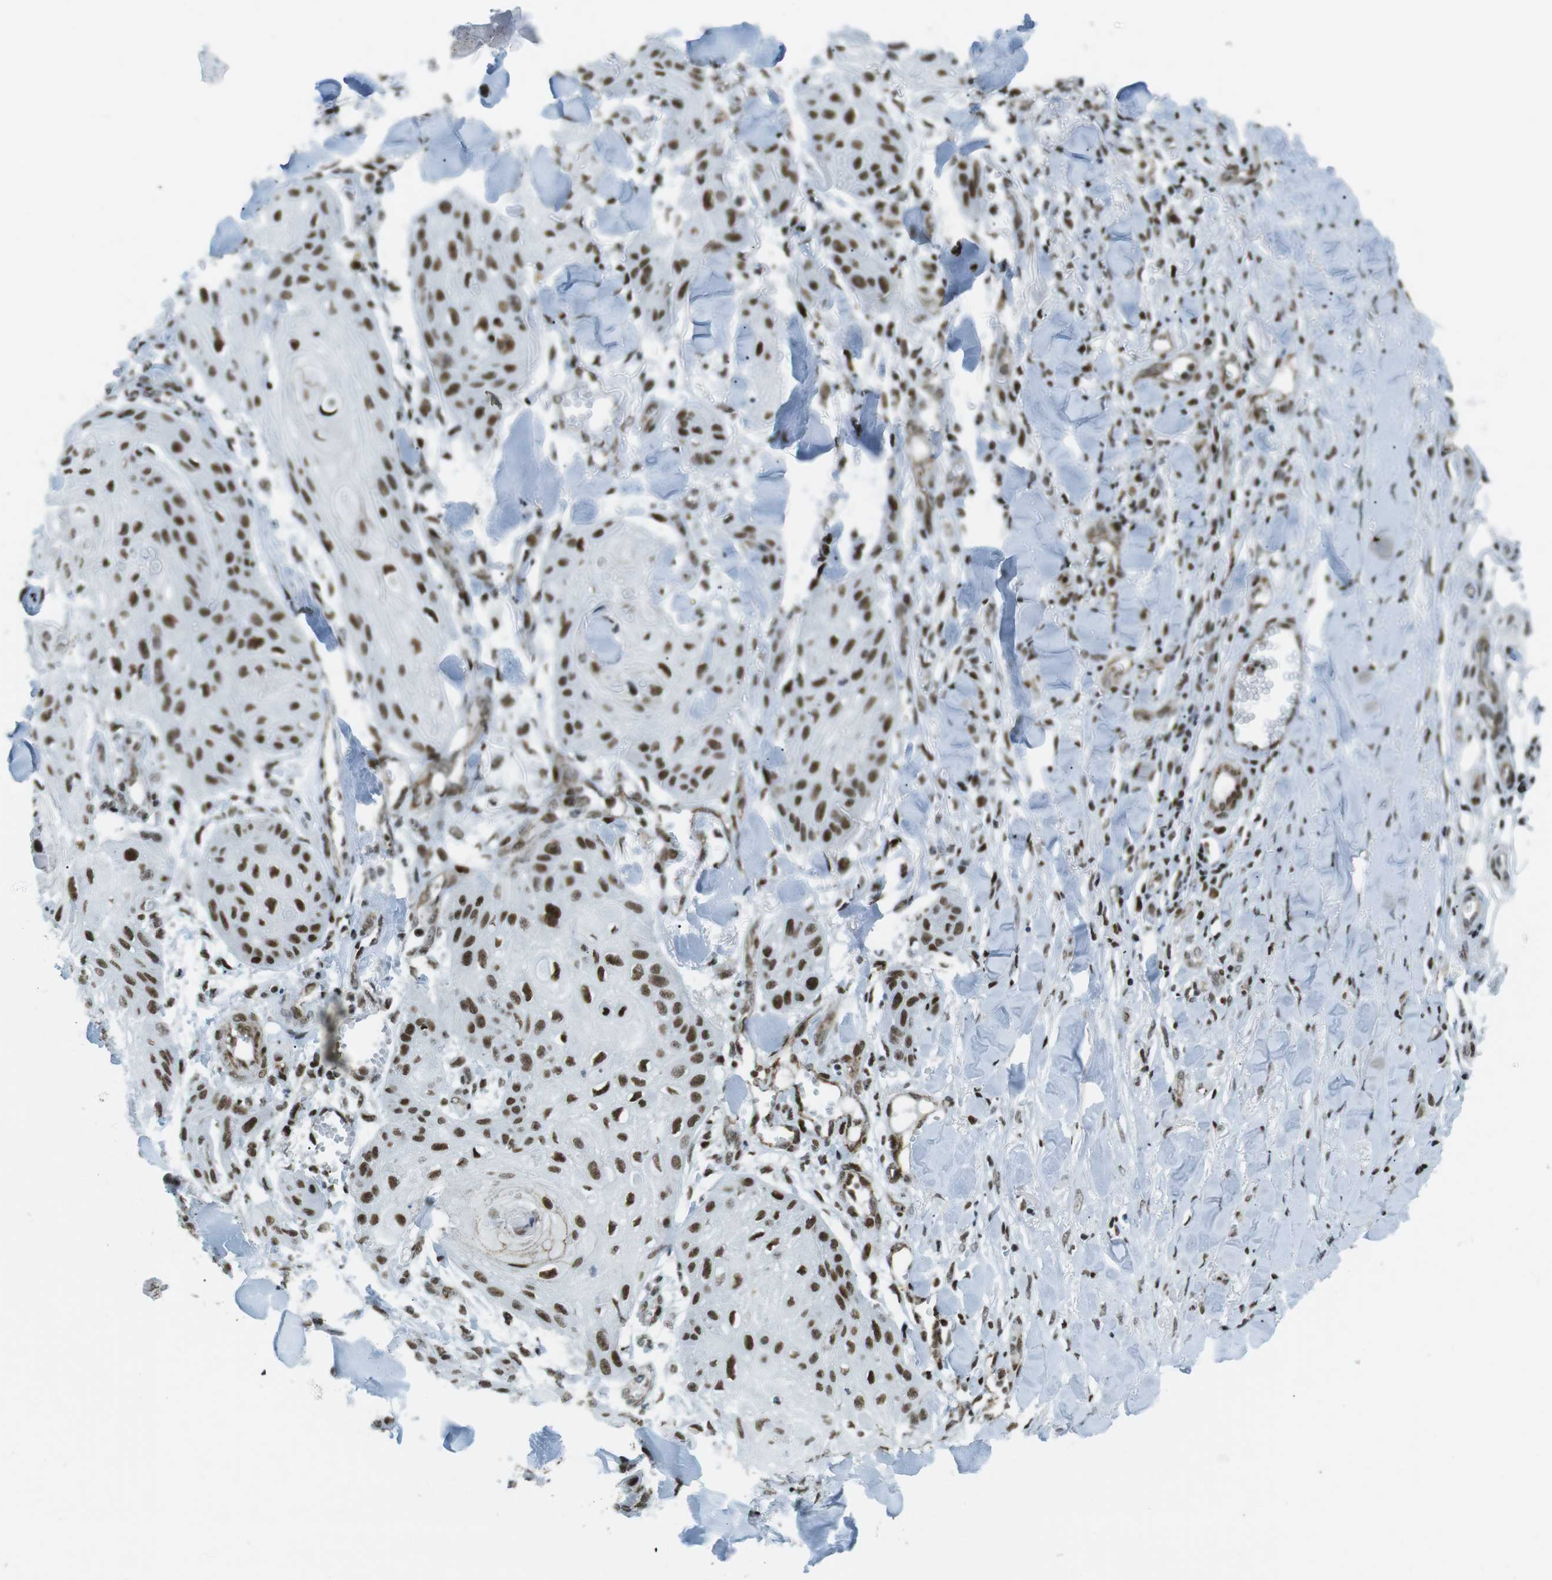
{"staining": {"intensity": "strong", "quantity": ">75%", "location": "nuclear"}, "tissue": "skin cancer", "cell_type": "Tumor cells", "image_type": "cancer", "snomed": [{"axis": "morphology", "description": "Squamous cell carcinoma, NOS"}, {"axis": "topography", "description": "Skin"}], "caption": "Brown immunohistochemical staining in skin cancer (squamous cell carcinoma) displays strong nuclear positivity in about >75% of tumor cells.", "gene": "ARID1A", "patient": {"sex": "male", "age": 74}}